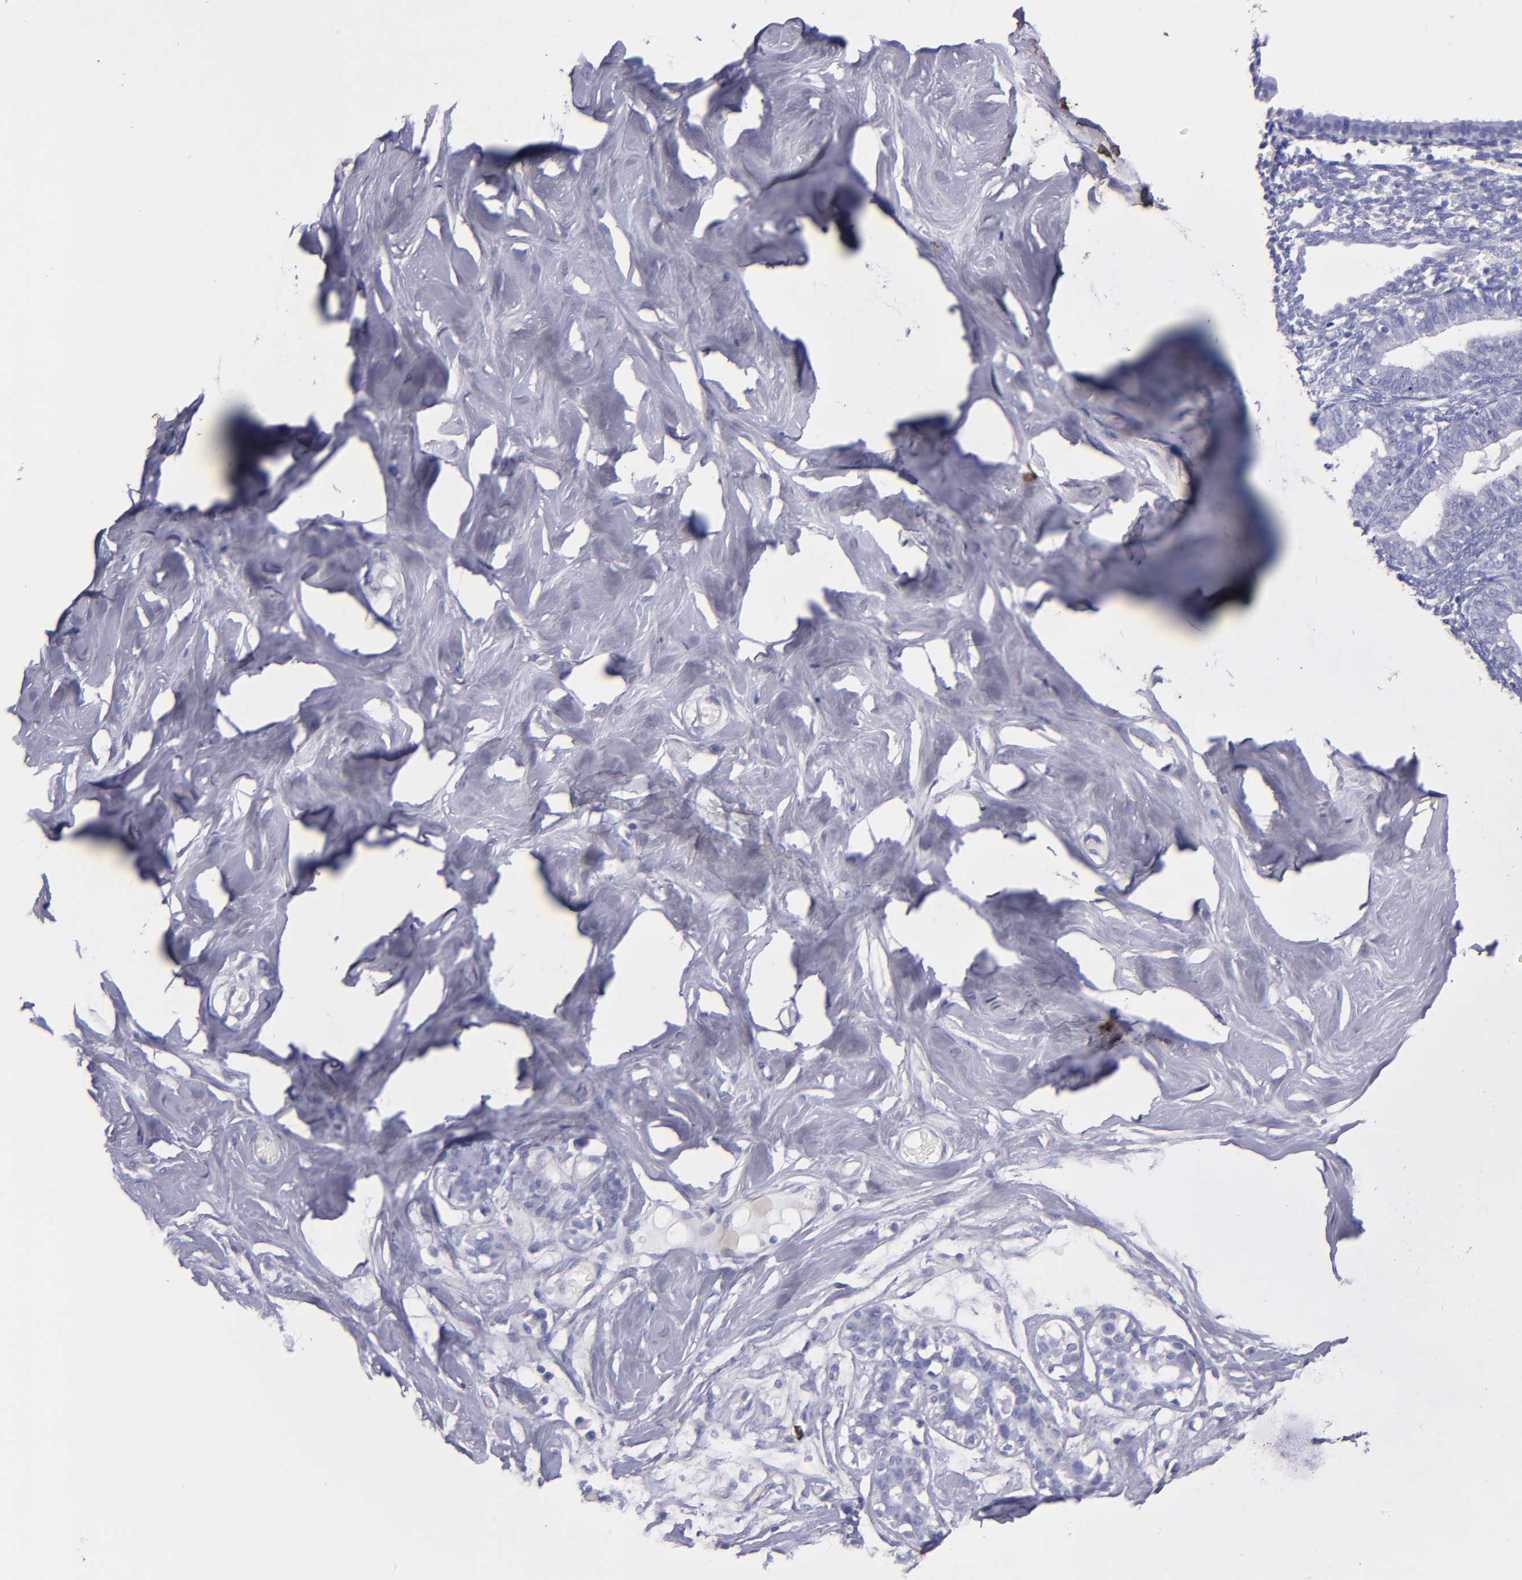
{"staining": {"intensity": "negative", "quantity": "none", "location": "none"}, "tissue": "endometrium", "cell_type": "Cells in endometrial stroma", "image_type": "normal", "snomed": [{"axis": "morphology", "description": "Normal tissue, NOS"}, {"axis": "topography", "description": "Endometrium"}], "caption": "DAB (3,3'-diaminobenzidine) immunohistochemical staining of normal endometrium displays no significant positivity in cells in endometrial stroma. (DAB (3,3'-diaminobenzidine) IHC visualized using brightfield microscopy, high magnification).", "gene": "TG", "patient": {"sex": "female", "age": 61}}